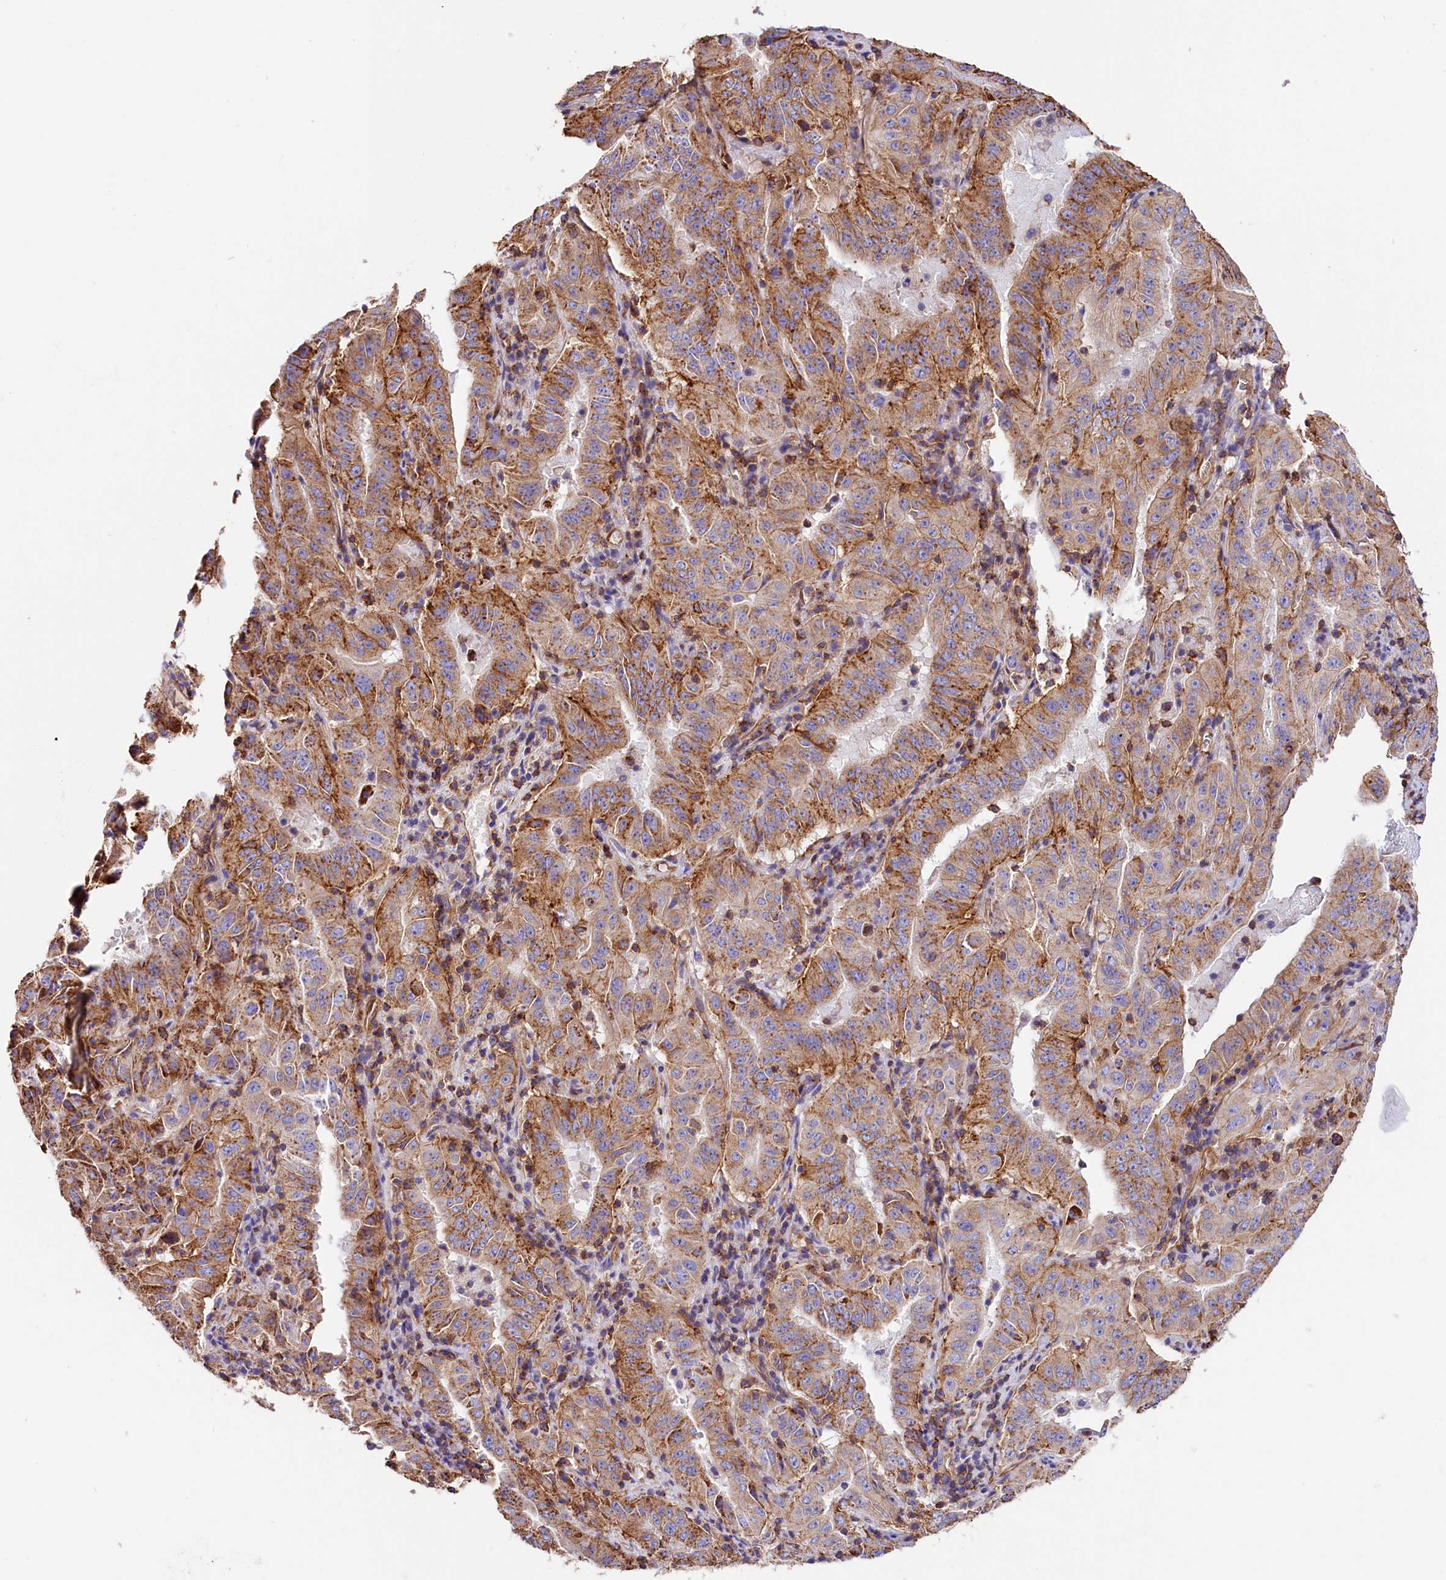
{"staining": {"intensity": "moderate", "quantity": ">75%", "location": "cytoplasmic/membranous"}, "tissue": "pancreatic cancer", "cell_type": "Tumor cells", "image_type": "cancer", "snomed": [{"axis": "morphology", "description": "Adenocarcinoma, NOS"}, {"axis": "topography", "description": "Pancreas"}], "caption": "Pancreatic adenocarcinoma tissue demonstrates moderate cytoplasmic/membranous expression in approximately >75% of tumor cells, visualized by immunohistochemistry. Using DAB (3,3'-diaminobenzidine) (brown) and hematoxylin (blue) stains, captured at high magnification using brightfield microscopy.", "gene": "ATP2B4", "patient": {"sex": "male", "age": 63}}